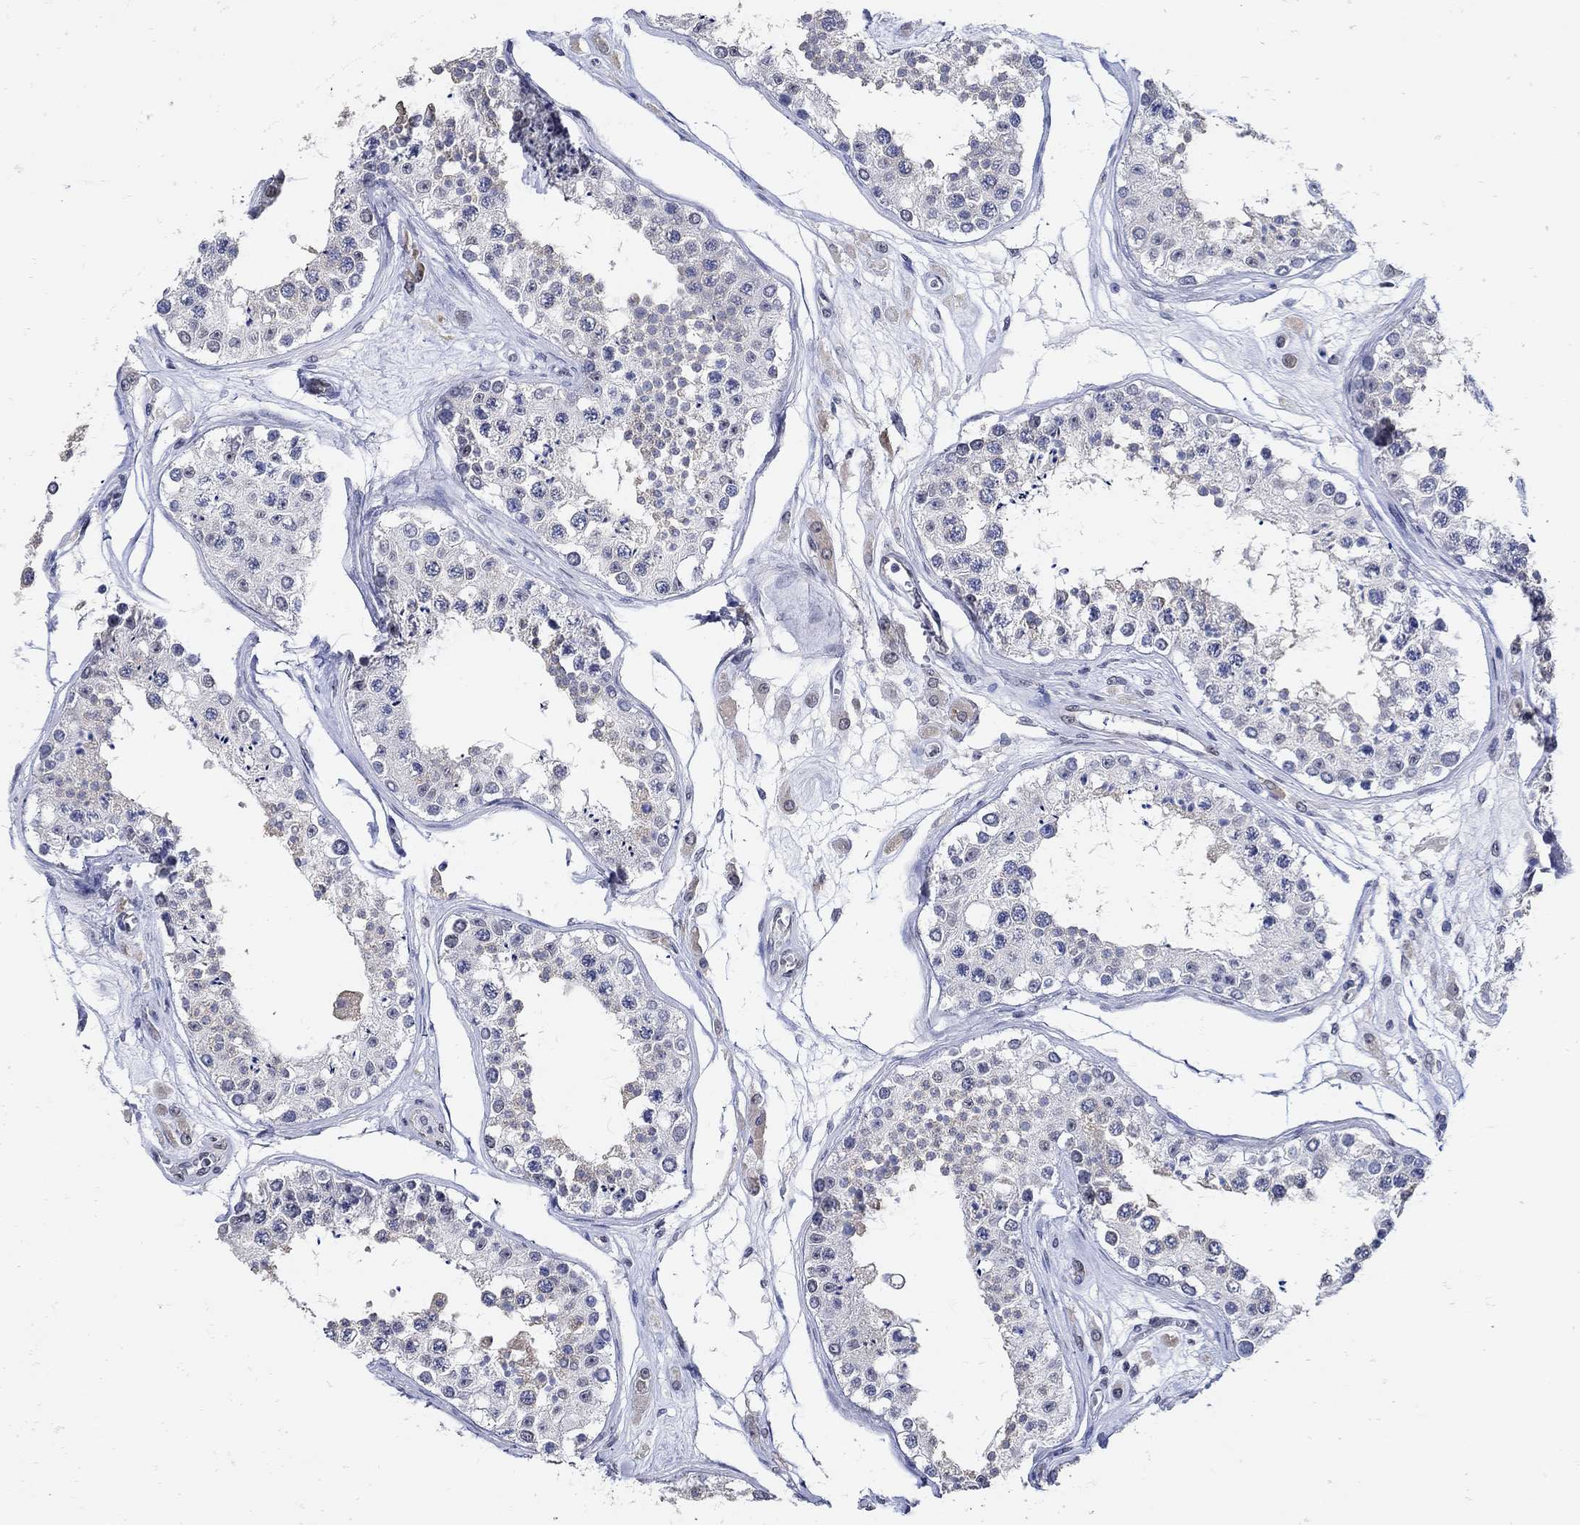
{"staining": {"intensity": "negative", "quantity": "none", "location": "none"}, "tissue": "testis", "cell_type": "Cells in seminiferous ducts", "image_type": "normal", "snomed": [{"axis": "morphology", "description": "Normal tissue, NOS"}, {"axis": "topography", "description": "Testis"}], "caption": "Normal testis was stained to show a protein in brown. There is no significant expression in cells in seminiferous ducts.", "gene": "KCNN3", "patient": {"sex": "male", "age": 25}}